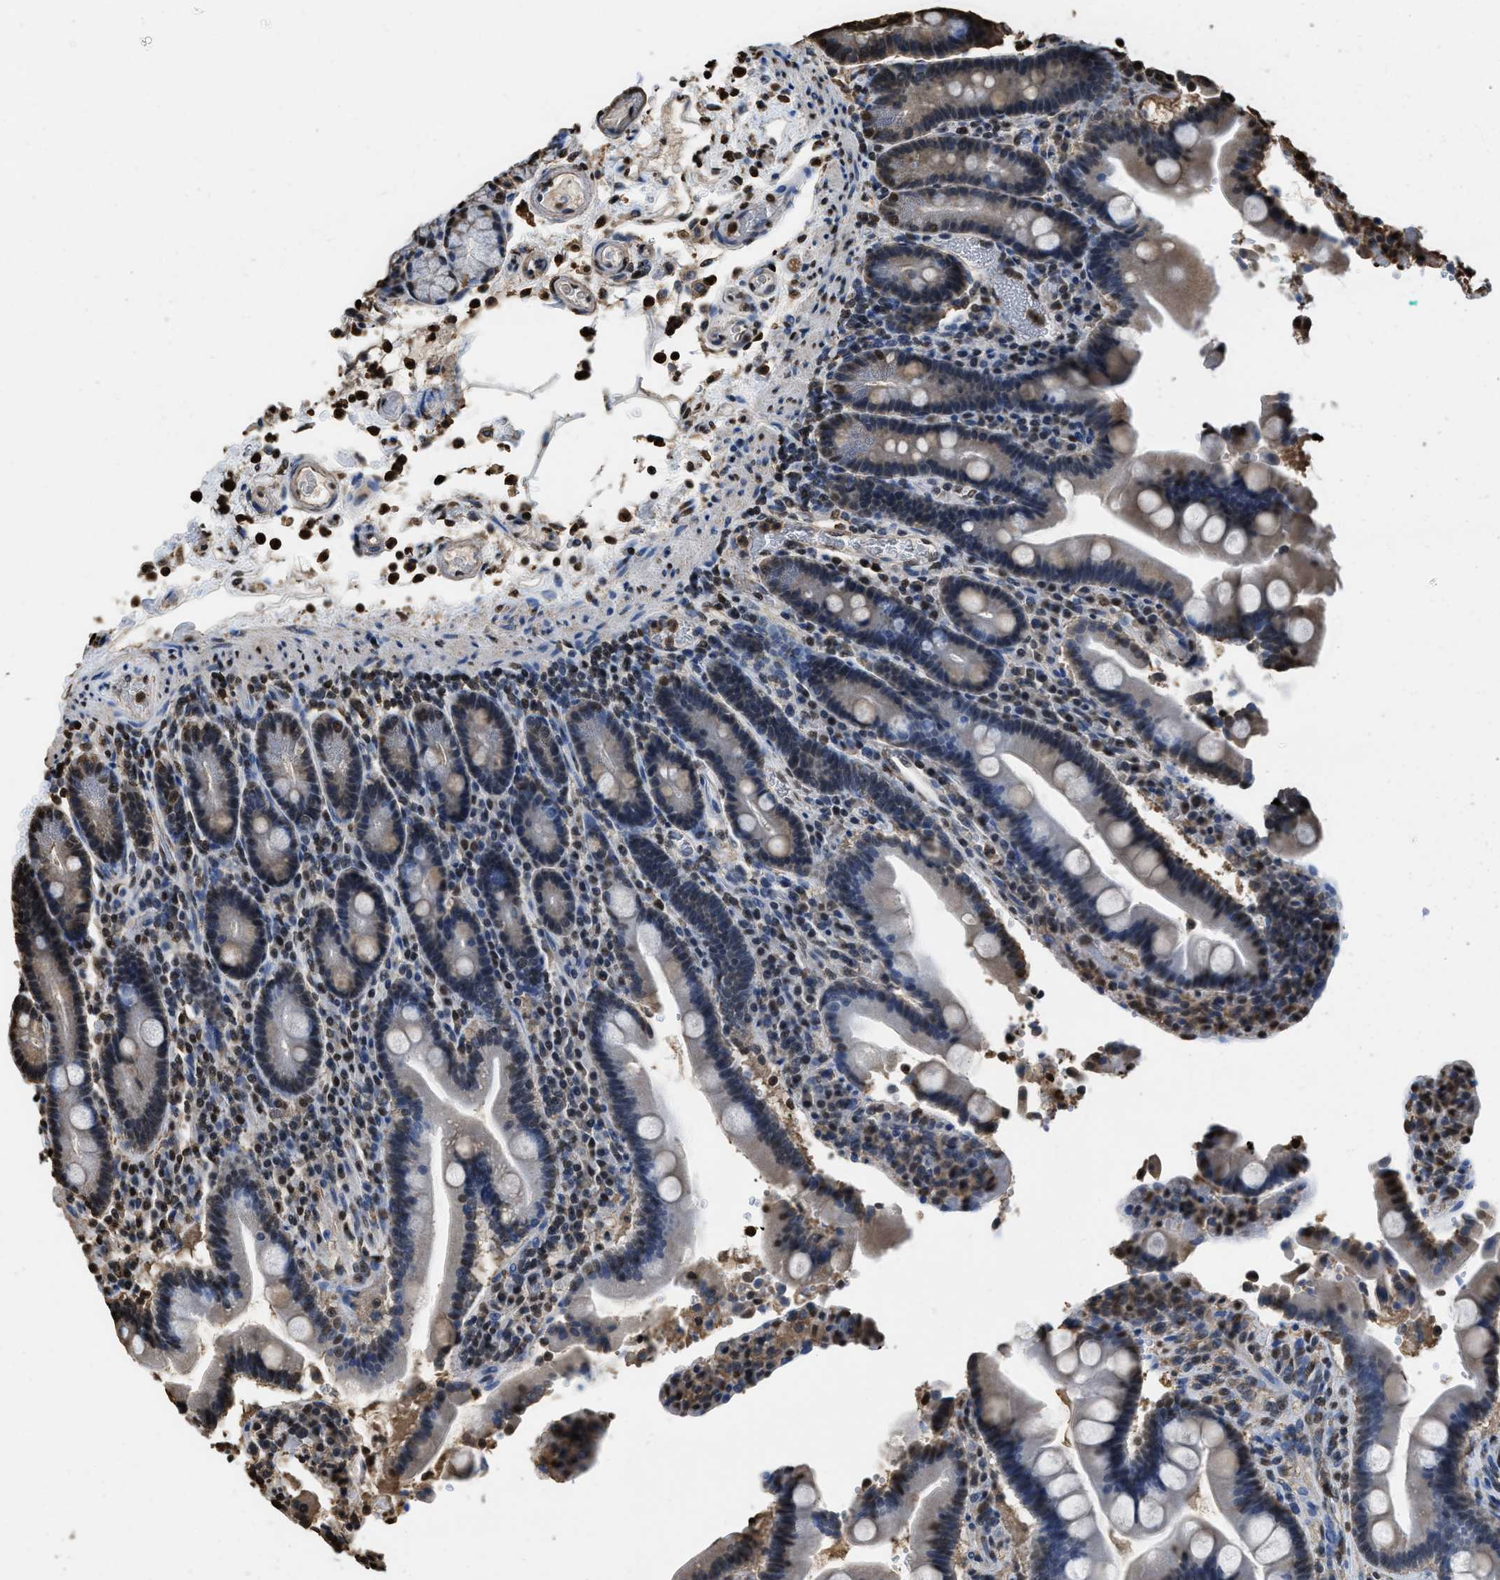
{"staining": {"intensity": "moderate", "quantity": "25%-75%", "location": "cytoplasmic/membranous,nuclear"}, "tissue": "duodenum", "cell_type": "Glandular cells", "image_type": "normal", "snomed": [{"axis": "morphology", "description": "Normal tissue, NOS"}, {"axis": "topography", "description": "Small intestine, NOS"}], "caption": "Immunohistochemical staining of unremarkable duodenum demonstrates 25%-75% levels of moderate cytoplasmic/membranous,nuclear protein positivity in approximately 25%-75% of glandular cells. The staining is performed using DAB brown chromogen to label protein expression. The nuclei are counter-stained blue using hematoxylin.", "gene": "GAPDH", "patient": {"sex": "female", "age": 71}}